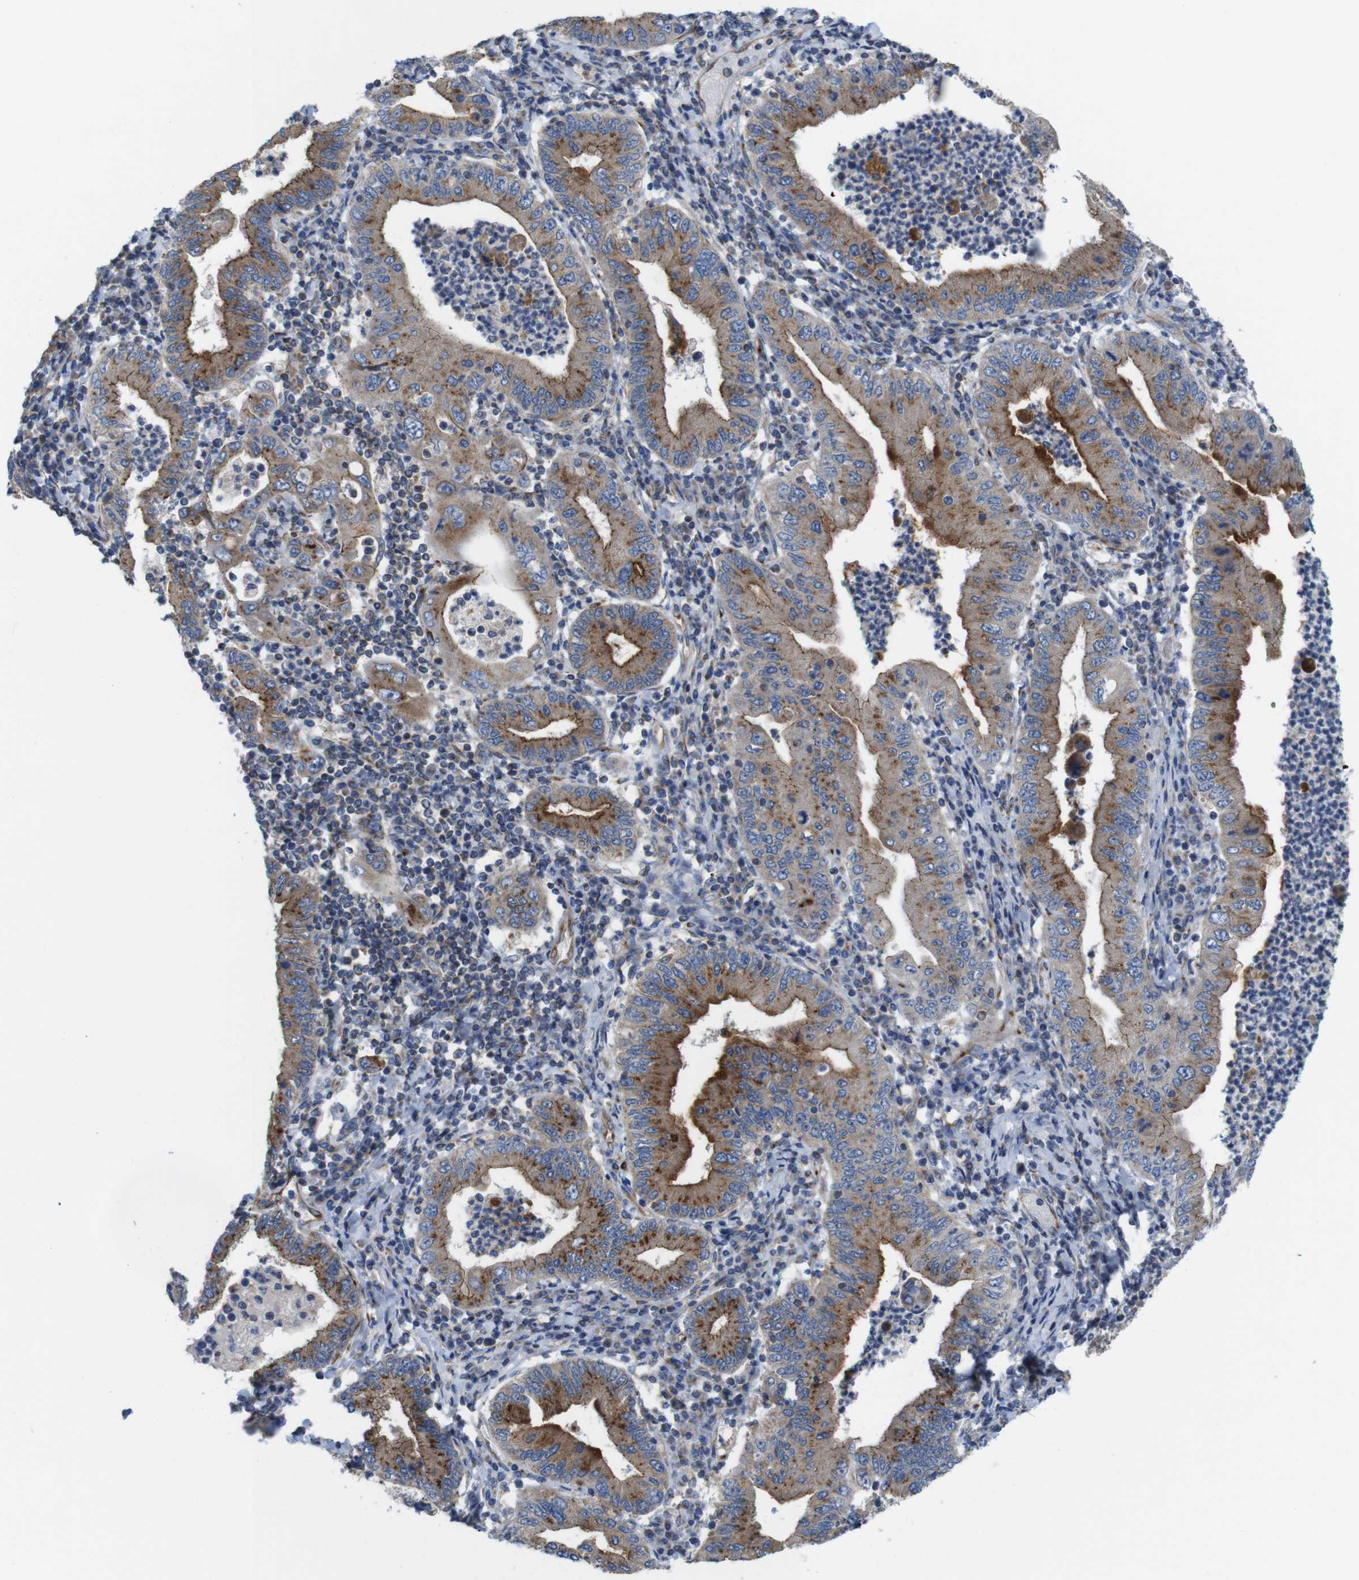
{"staining": {"intensity": "moderate", "quantity": ">75%", "location": "cytoplasmic/membranous"}, "tissue": "stomach cancer", "cell_type": "Tumor cells", "image_type": "cancer", "snomed": [{"axis": "morphology", "description": "Normal tissue, NOS"}, {"axis": "morphology", "description": "Adenocarcinoma, NOS"}, {"axis": "topography", "description": "Esophagus"}, {"axis": "topography", "description": "Stomach, upper"}, {"axis": "topography", "description": "Peripheral nerve tissue"}], "caption": "Stomach adenocarcinoma tissue displays moderate cytoplasmic/membranous expression in approximately >75% of tumor cells", "gene": "EFCAB14", "patient": {"sex": "male", "age": 62}}